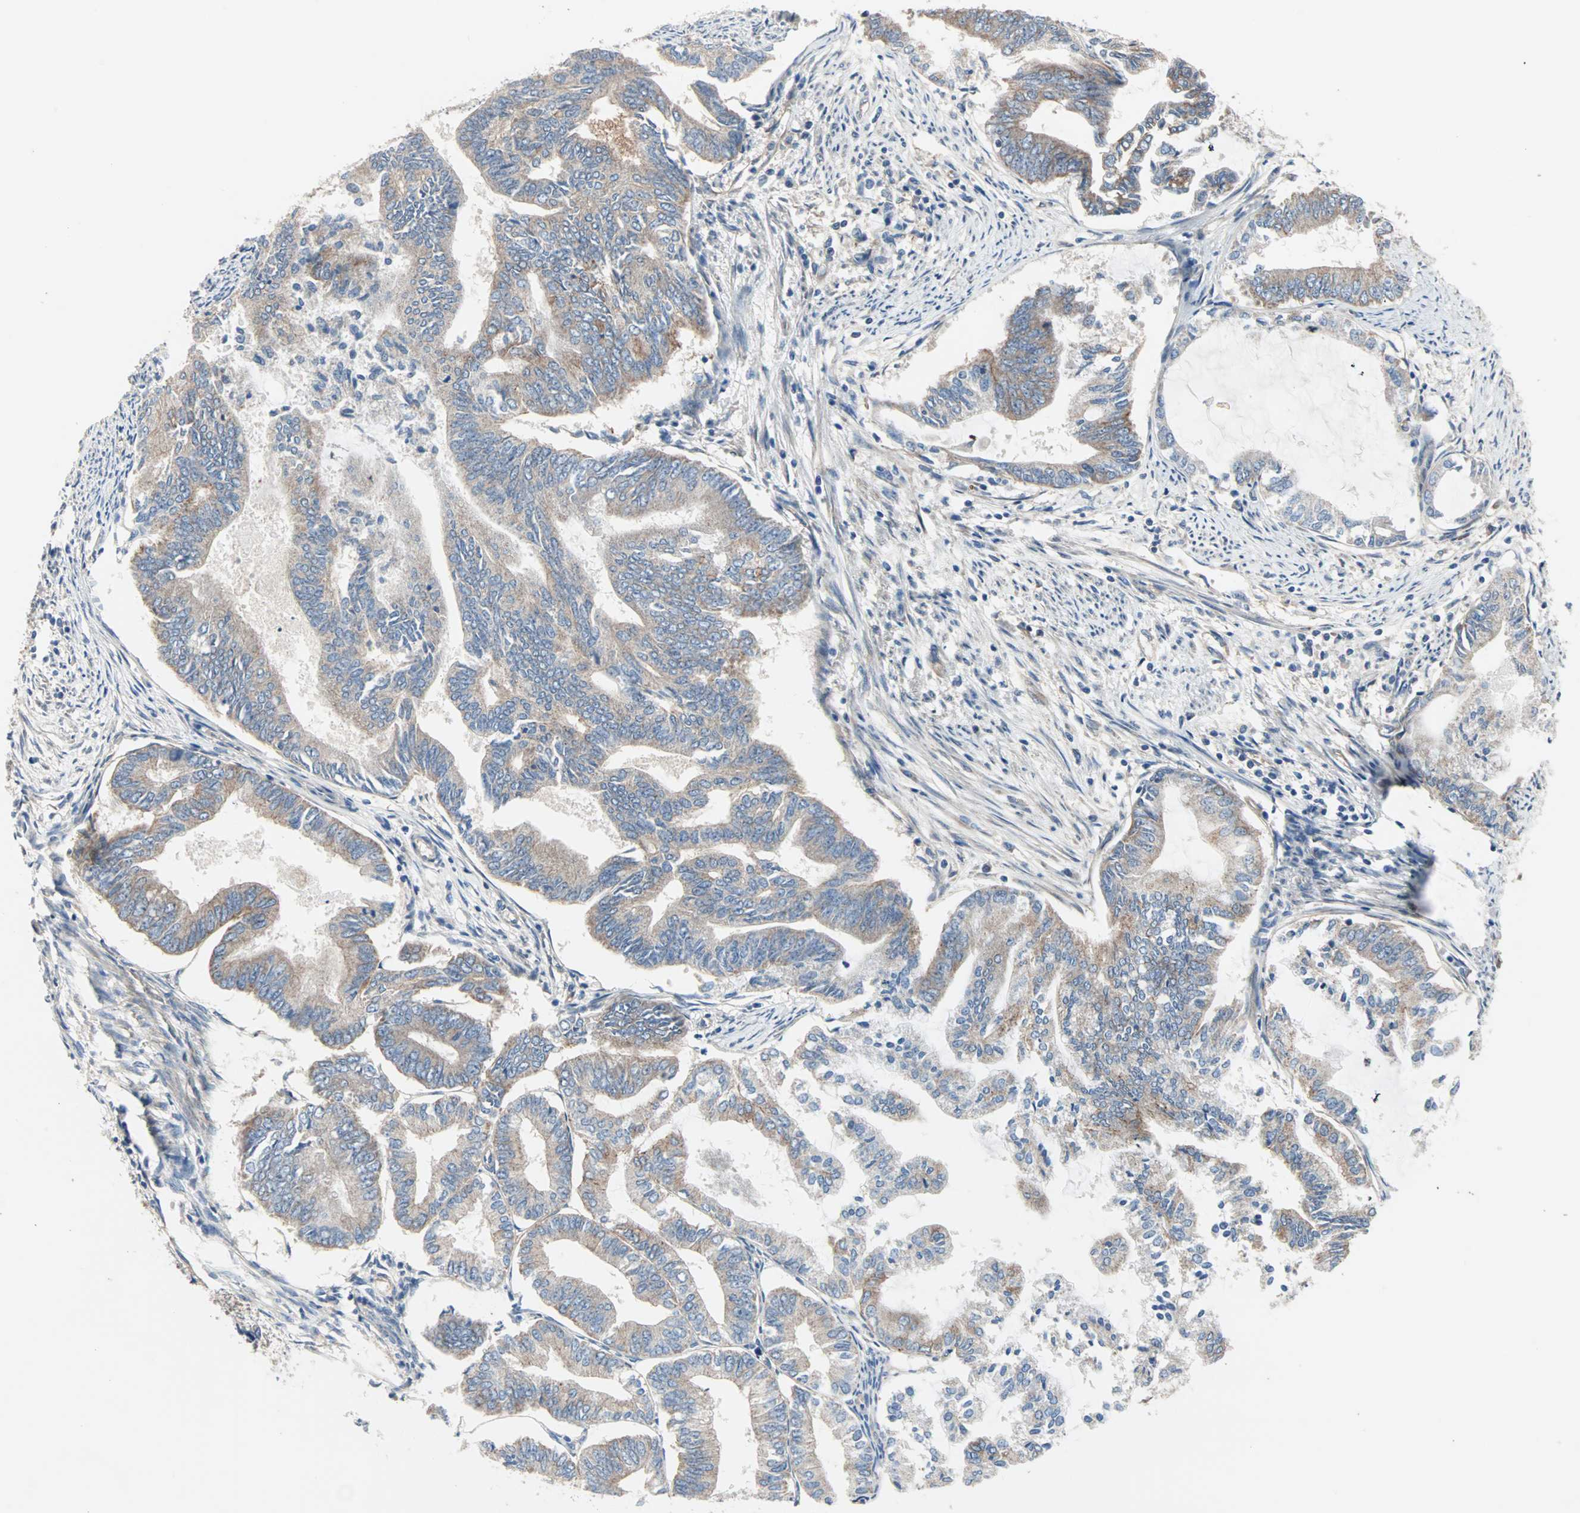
{"staining": {"intensity": "weak", "quantity": "25%-75%", "location": "cytoplasmic/membranous"}, "tissue": "endometrial cancer", "cell_type": "Tumor cells", "image_type": "cancer", "snomed": [{"axis": "morphology", "description": "Adenocarcinoma, NOS"}, {"axis": "topography", "description": "Endometrium"}], "caption": "Protein expression analysis of endometrial adenocarcinoma exhibits weak cytoplasmic/membranous positivity in approximately 25%-75% of tumor cells.", "gene": "PDE8A", "patient": {"sex": "female", "age": 86}}